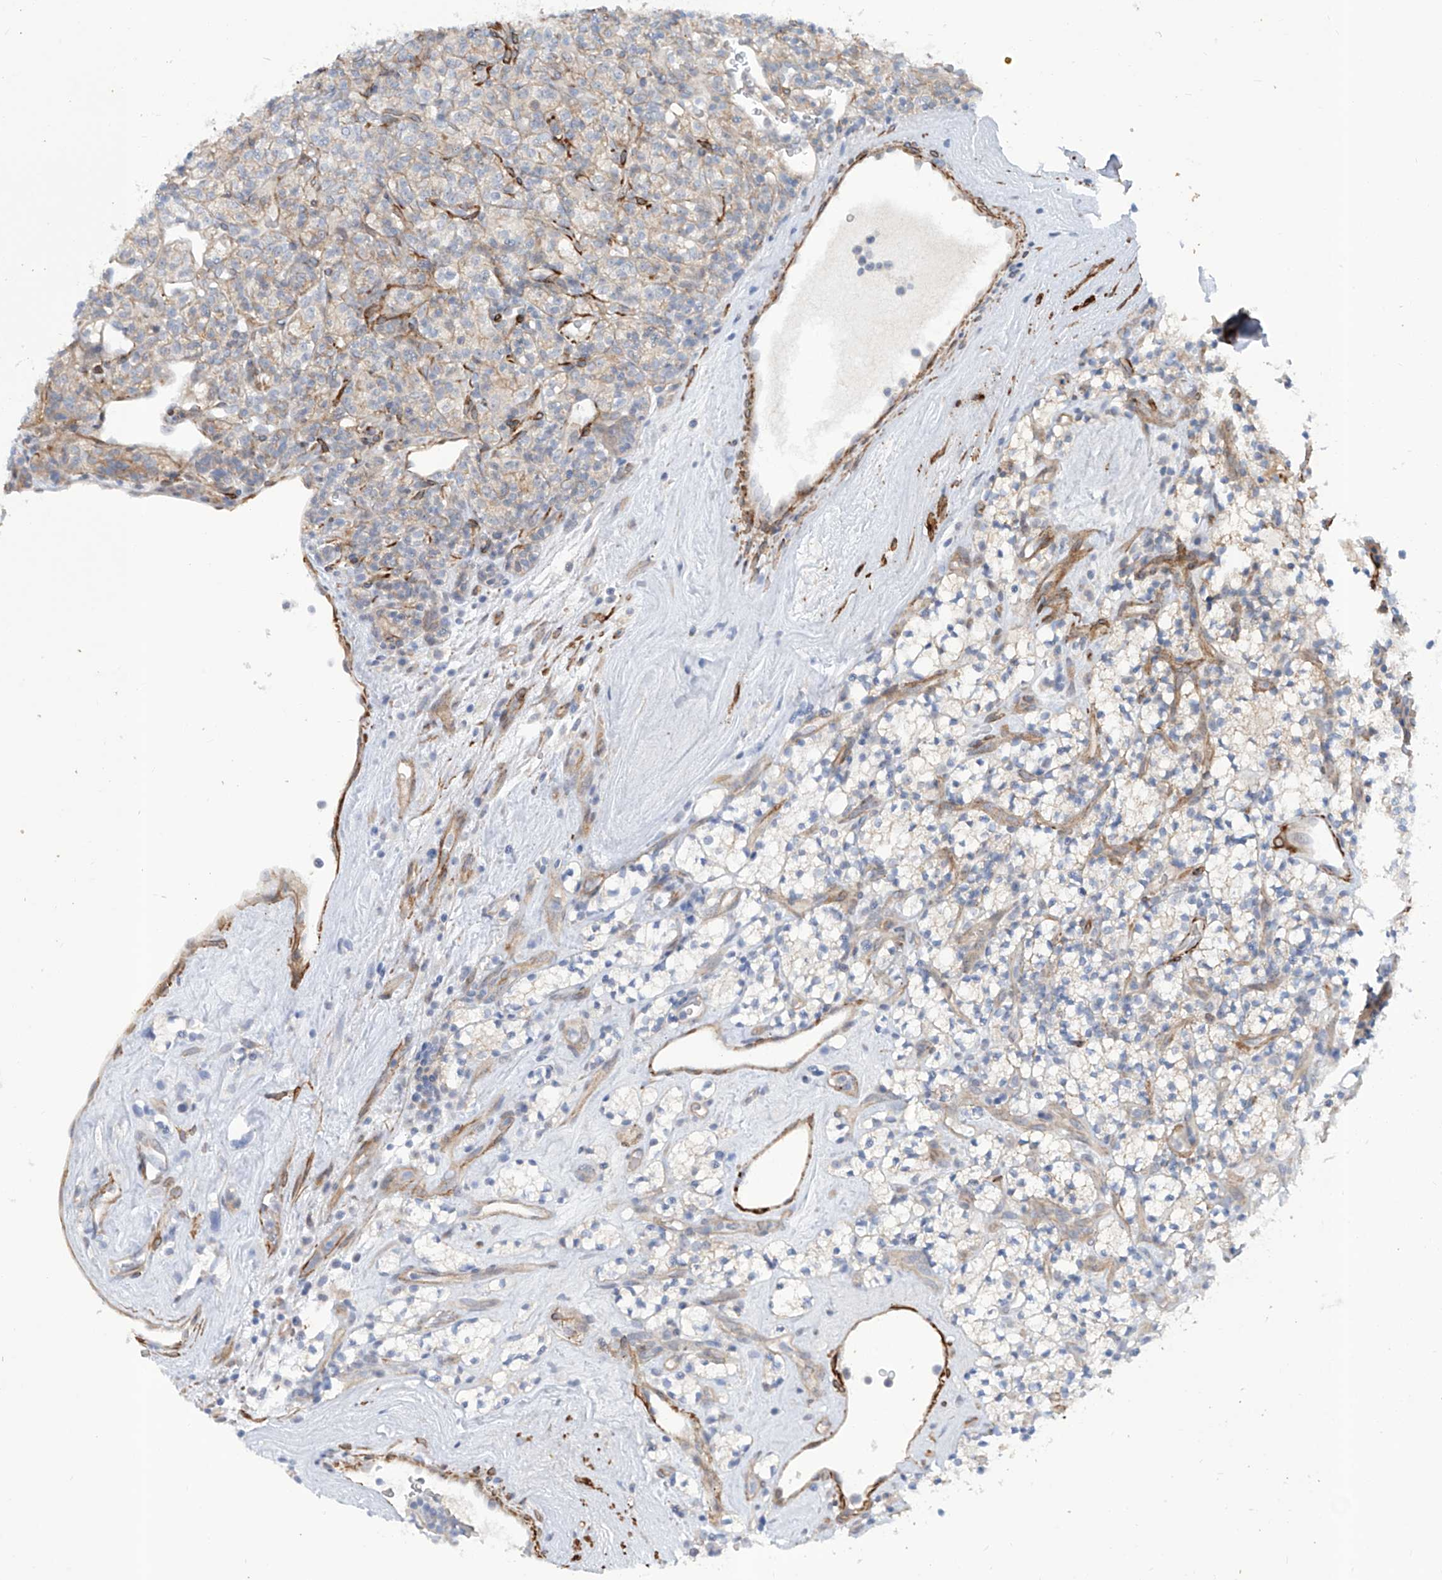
{"staining": {"intensity": "weak", "quantity": "<25%", "location": "cytoplasmic/membranous"}, "tissue": "renal cancer", "cell_type": "Tumor cells", "image_type": "cancer", "snomed": [{"axis": "morphology", "description": "Adenocarcinoma, NOS"}, {"axis": "topography", "description": "Kidney"}], "caption": "High magnification brightfield microscopy of renal cancer stained with DAB (brown) and counterstained with hematoxylin (blue): tumor cells show no significant expression. Brightfield microscopy of IHC stained with DAB (3,3'-diaminobenzidine) (brown) and hematoxylin (blue), captured at high magnification.", "gene": "ZNF490", "patient": {"sex": "male", "age": 77}}